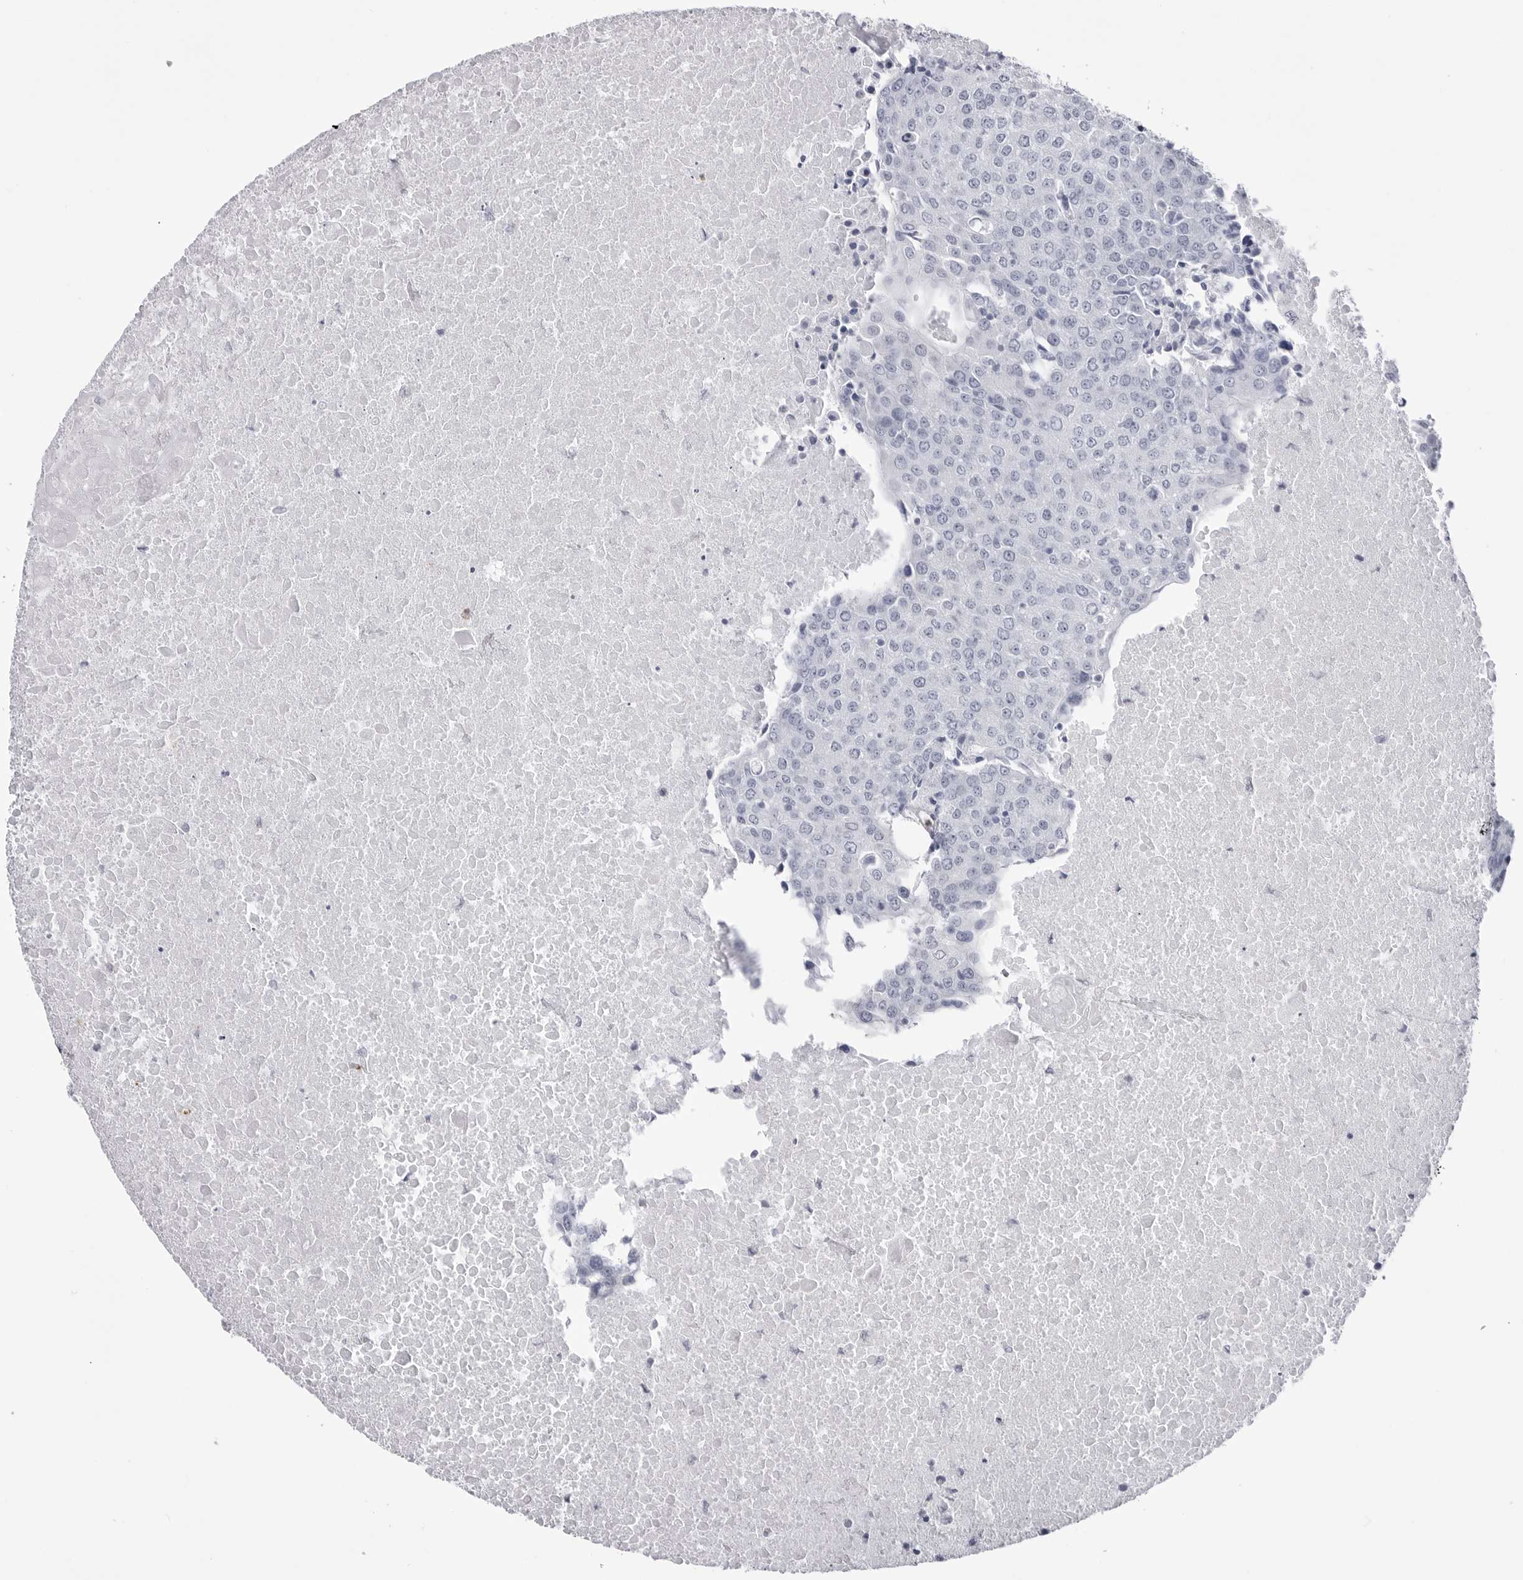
{"staining": {"intensity": "negative", "quantity": "none", "location": "none"}, "tissue": "urothelial cancer", "cell_type": "Tumor cells", "image_type": "cancer", "snomed": [{"axis": "morphology", "description": "Urothelial carcinoma, High grade"}, {"axis": "topography", "description": "Urinary bladder"}], "caption": "The immunohistochemistry photomicrograph has no significant expression in tumor cells of urothelial cancer tissue.", "gene": "STAP2", "patient": {"sex": "female", "age": 85}}